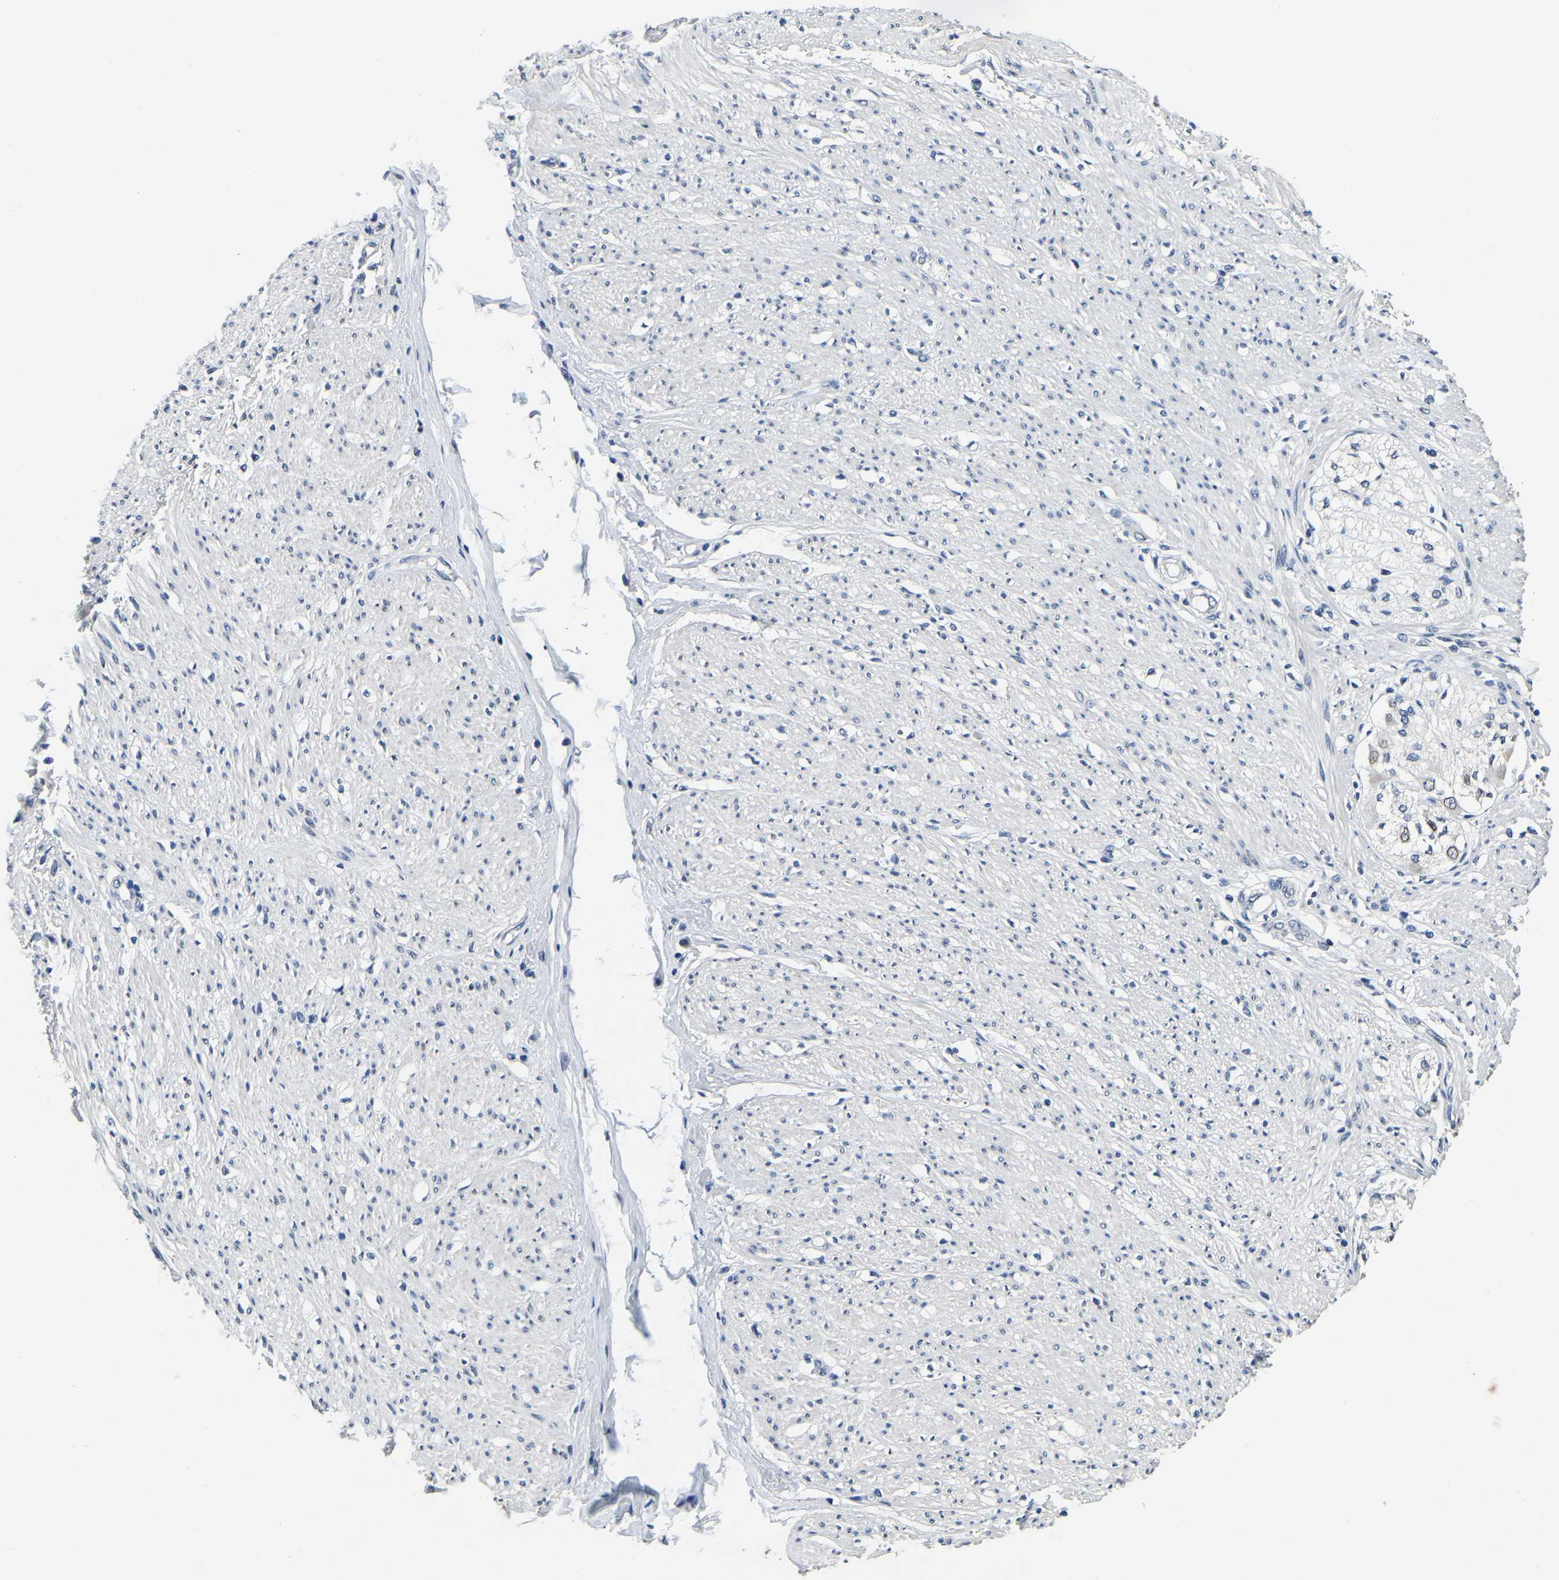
{"staining": {"intensity": "negative", "quantity": "none", "location": "none"}, "tissue": "soft tissue", "cell_type": "Fibroblasts", "image_type": "normal", "snomed": [{"axis": "morphology", "description": "Normal tissue, NOS"}, {"axis": "morphology", "description": "Adenocarcinoma, NOS"}, {"axis": "topography", "description": "Colon"}, {"axis": "topography", "description": "Peripheral nerve tissue"}], "caption": "Immunohistochemical staining of benign human soft tissue displays no significant expression in fibroblasts.", "gene": "RANBP2", "patient": {"sex": "male", "age": 14}}